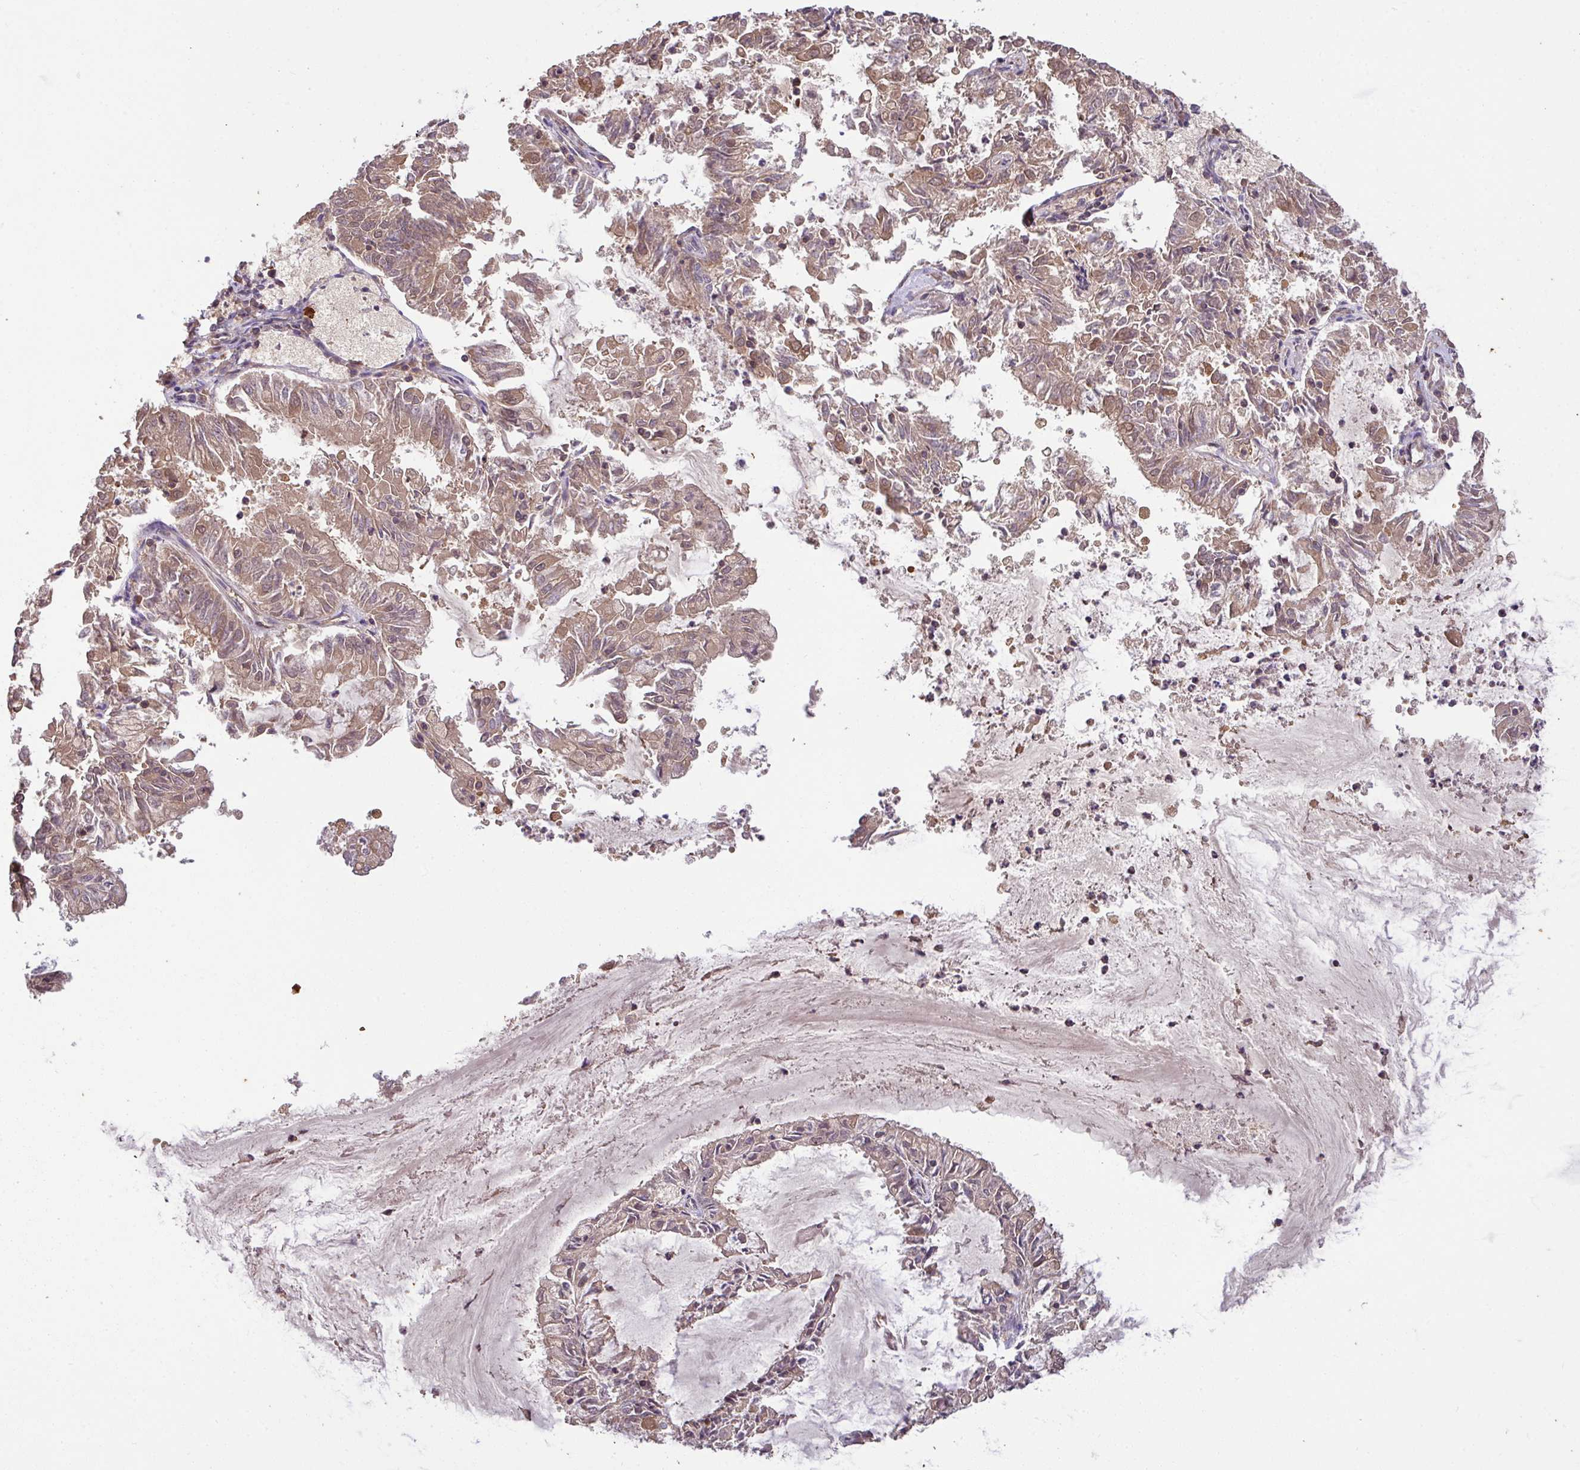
{"staining": {"intensity": "moderate", "quantity": "25%-75%", "location": "cytoplasmic/membranous"}, "tissue": "endometrial cancer", "cell_type": "Tumor cells", "image_type": "cancer", "snomed": [{"axis": "morphology", "description": "Adenocarcinoma, NOS"}, {"axis": "topography", "description": "Endometrium"}], "caption": "The image displays immunohistochemical staining of endometrial cancer (adenocarcinoma). There is moderate cytoplasmic/membranous expression is seen in about 25%-75% of tumor cells. (DAB (3,3'-diaminobenzidine) = brown stain, brightfield microscopy at high magnification).", "gene": "GSPT1", "patient": {"sex": "female", "age": 57}}